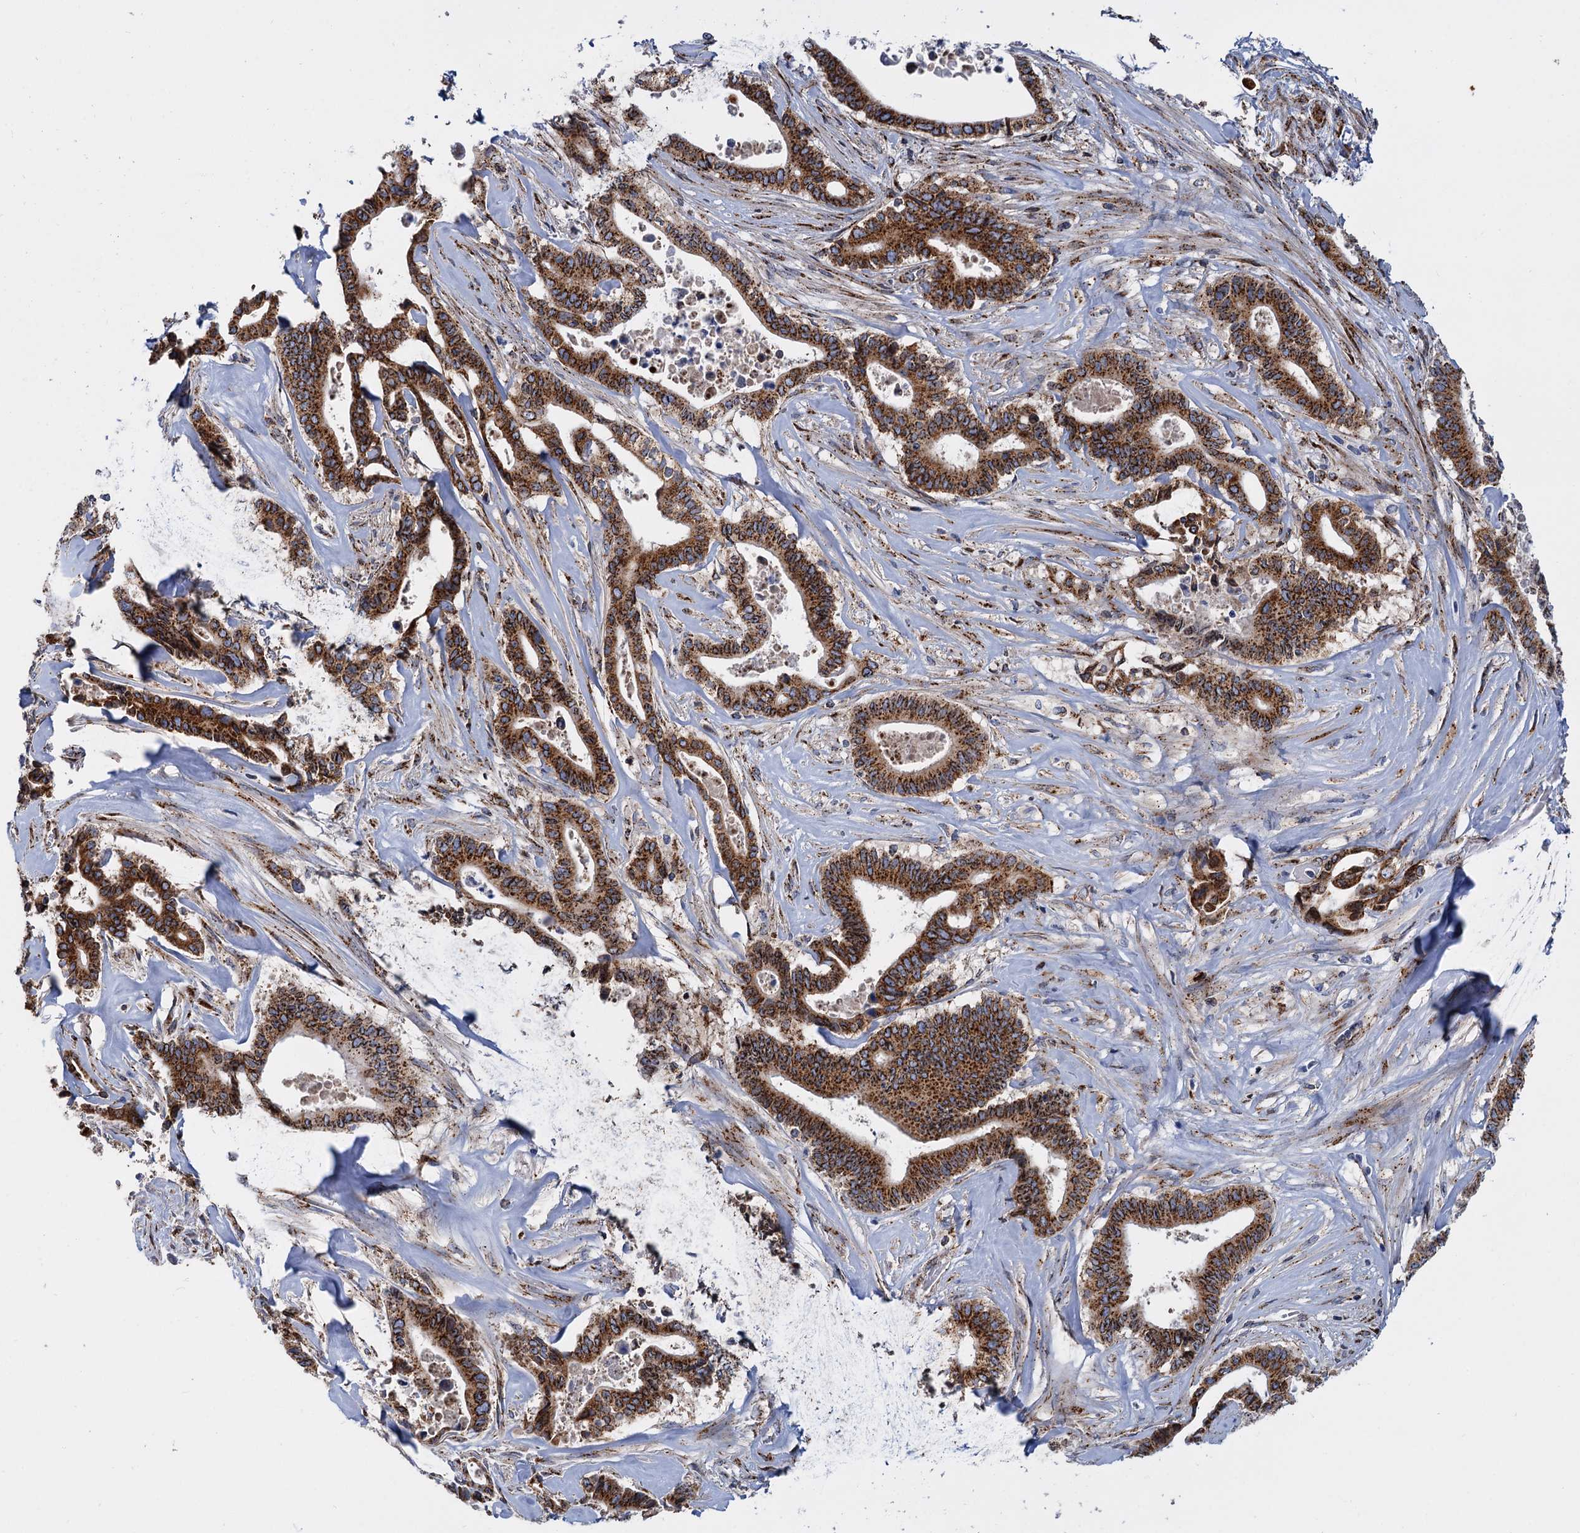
{"staining": {"intensity": "strong", "quantity": ">75%", "location": "cytoplasmic/membranous"}, "tissue": "pancreatic cancer", "cell_type": "Tumor cells", "image_type": "cancer", "snomed": [{"axis": "morphology", "description": "Adenocarcinoma, NOS"}, {"axis": "topography", "description": "Pancreas"}], "caption": "About >75% of tumor cells in human pancreatic adenocarcinoma show strong cytoplasmic/membranous protein staining as visualized by brown immunohistochemical staining.", "gene": "SUPT20H", "patient": {"sex": "female", "age": 77}}